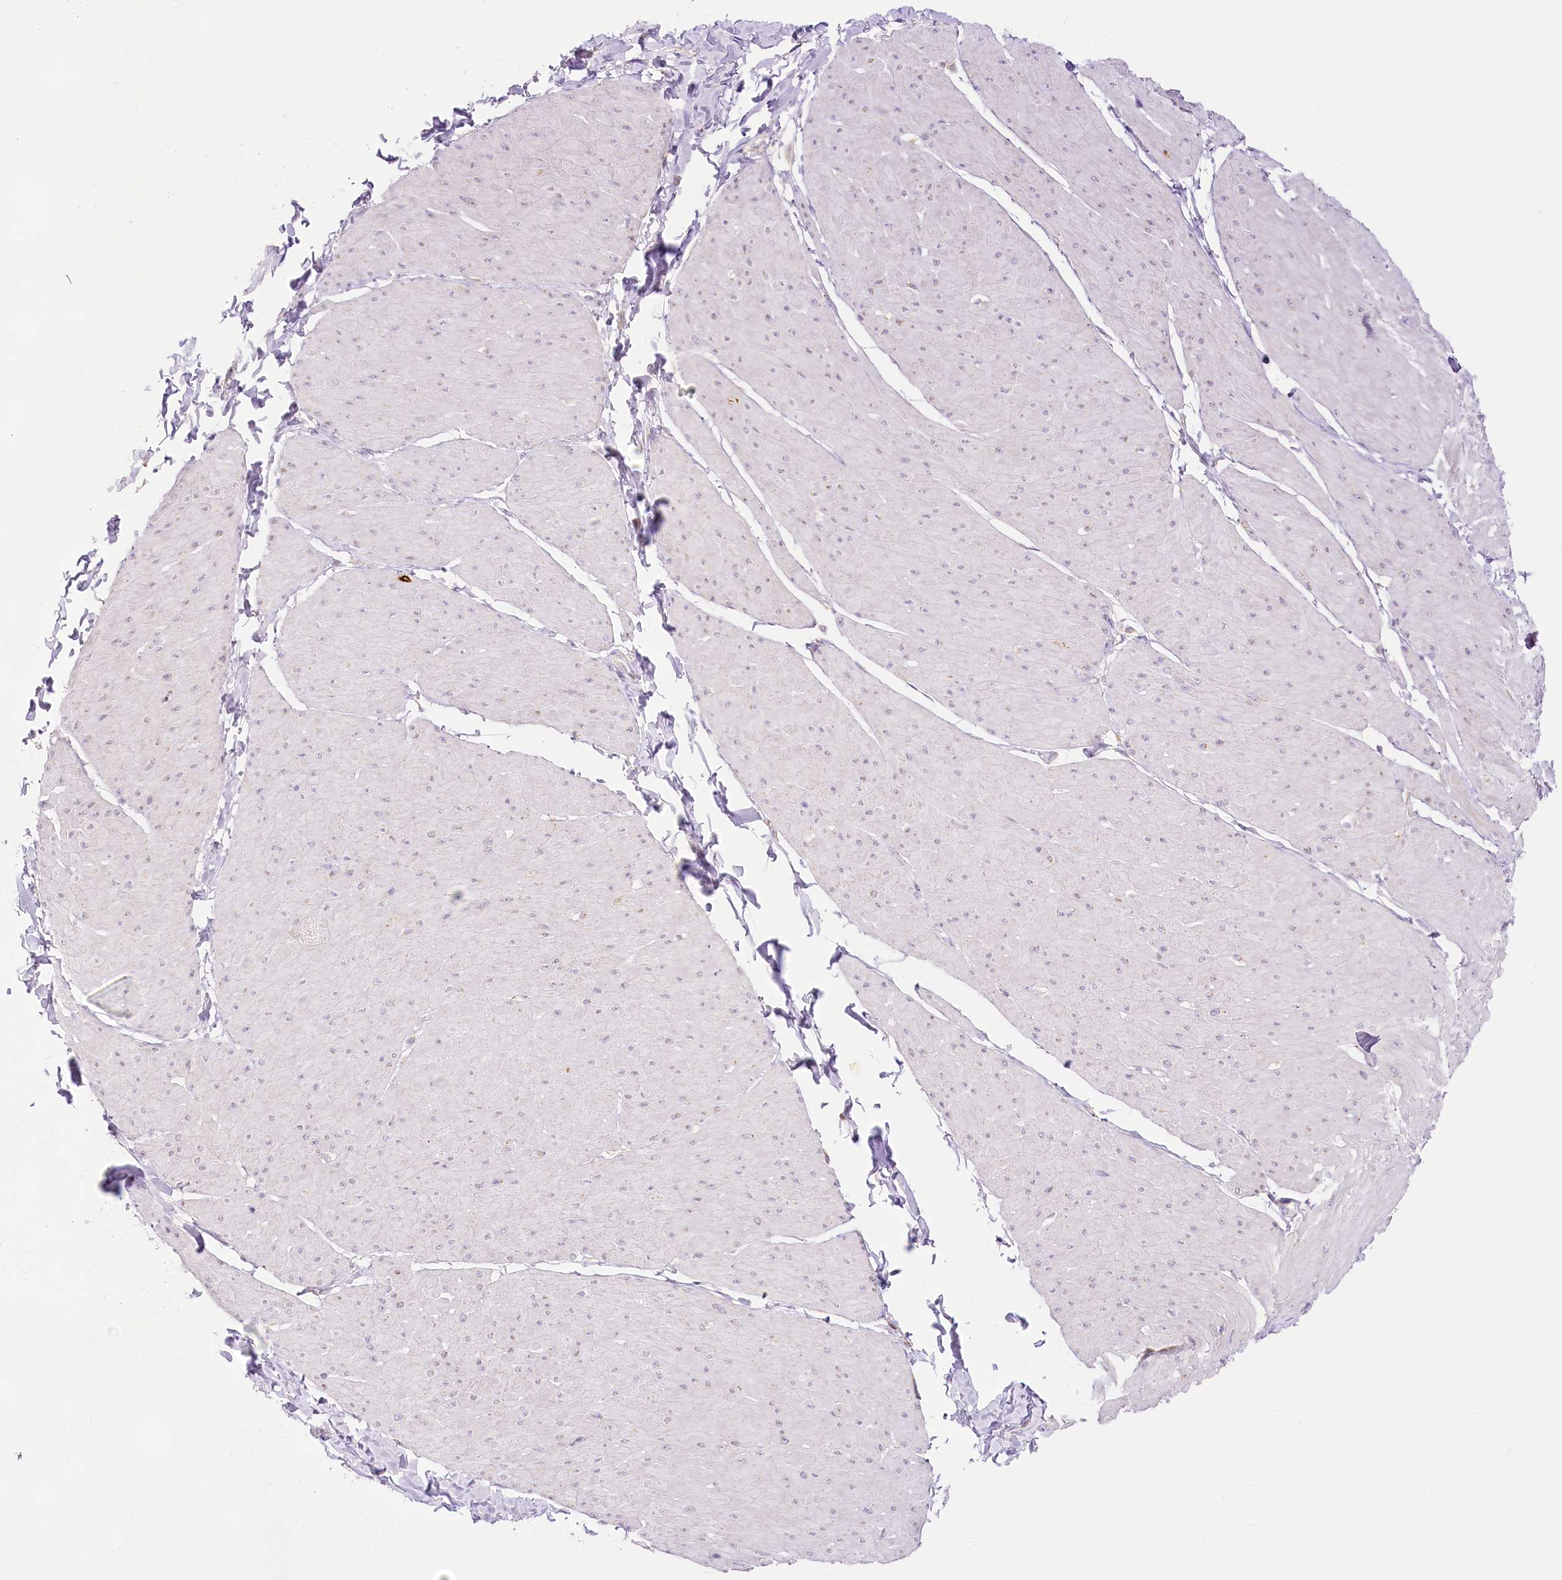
{"staining": {"intensity": "negative", "quantity": "none", "location": "none"}, "tissue": "smooth muscle", "cell_type": "Smooth muscle cells", "image_type": "normal", "snomed": [{"axis": "morphology", "description": "Urothelial carcinoma, High grade"}, {"axis": "topography", "description": "Urinary bladder"}], "caption": "High power microscopy photomicrograph of an immunohistochemistry (IHC) histopathology image of benign smooth muscle, revealing no significant positivity in smooth muscle cells.", "gene": "CCDC30", "patient": {"sex": "male", "age": 46}}